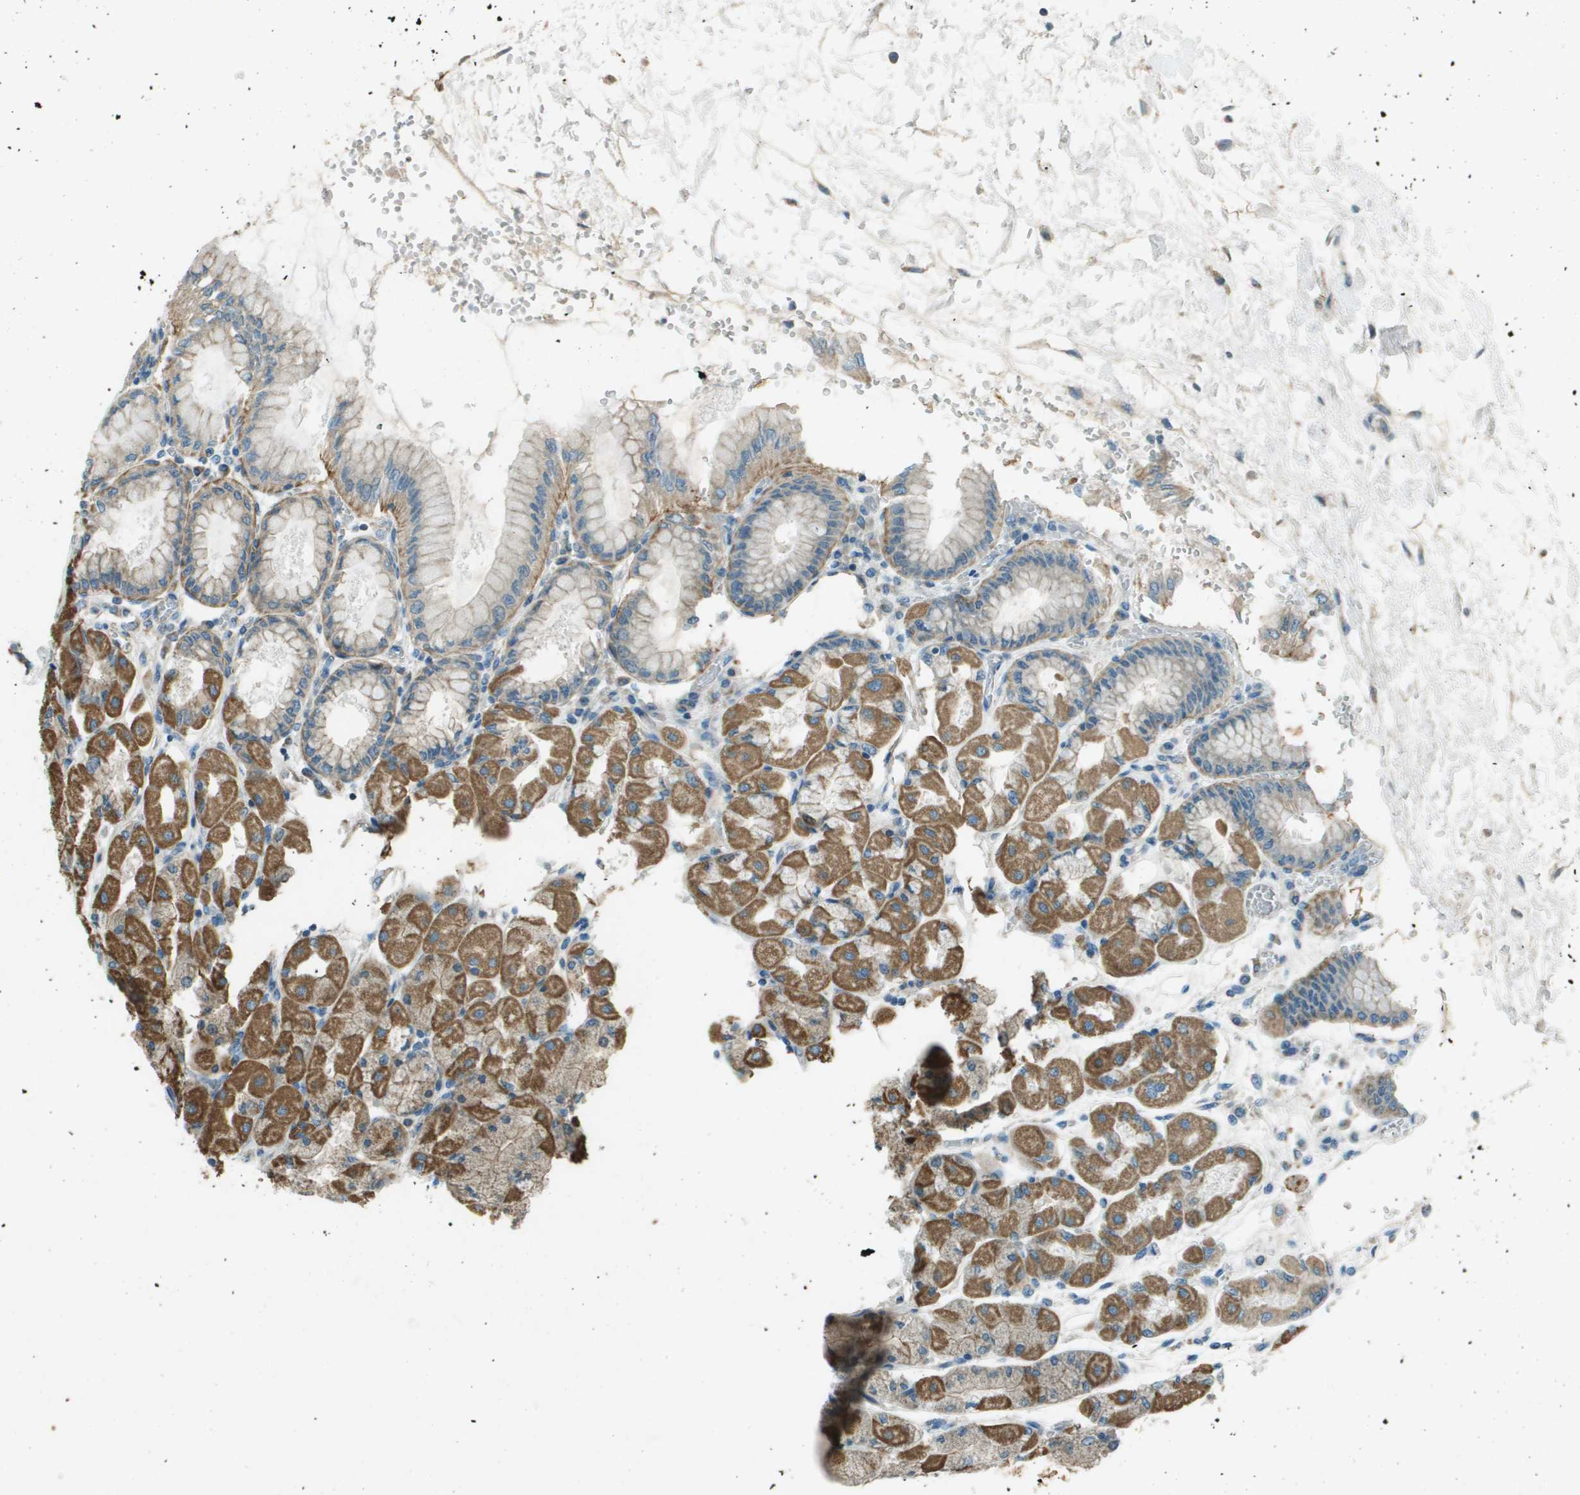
{"staining": {"intensity": "moderate", "quantity": "25%-75%", "location": "cytoplasmic/membranous"}, "tissue": "stomach", "cell_type": "Glandular cells", "image_type": "normal", "snomed": [{"axis": "morphology", "description": "Normal tissue, NOS"}, {"axis": "topography", "description": "Stomach, upper"}], "caption": "A brown stain highlights moderate cytoplasmic/membranous staining of a protein in glandular cells of unremarkable stomach. (Stains: DAB in brown, nuclei in blue, Microscopy: brightfield microscopy at high magnification).", "gene": "MIGA1", "patient": {"sex": "female", "age": 56}}